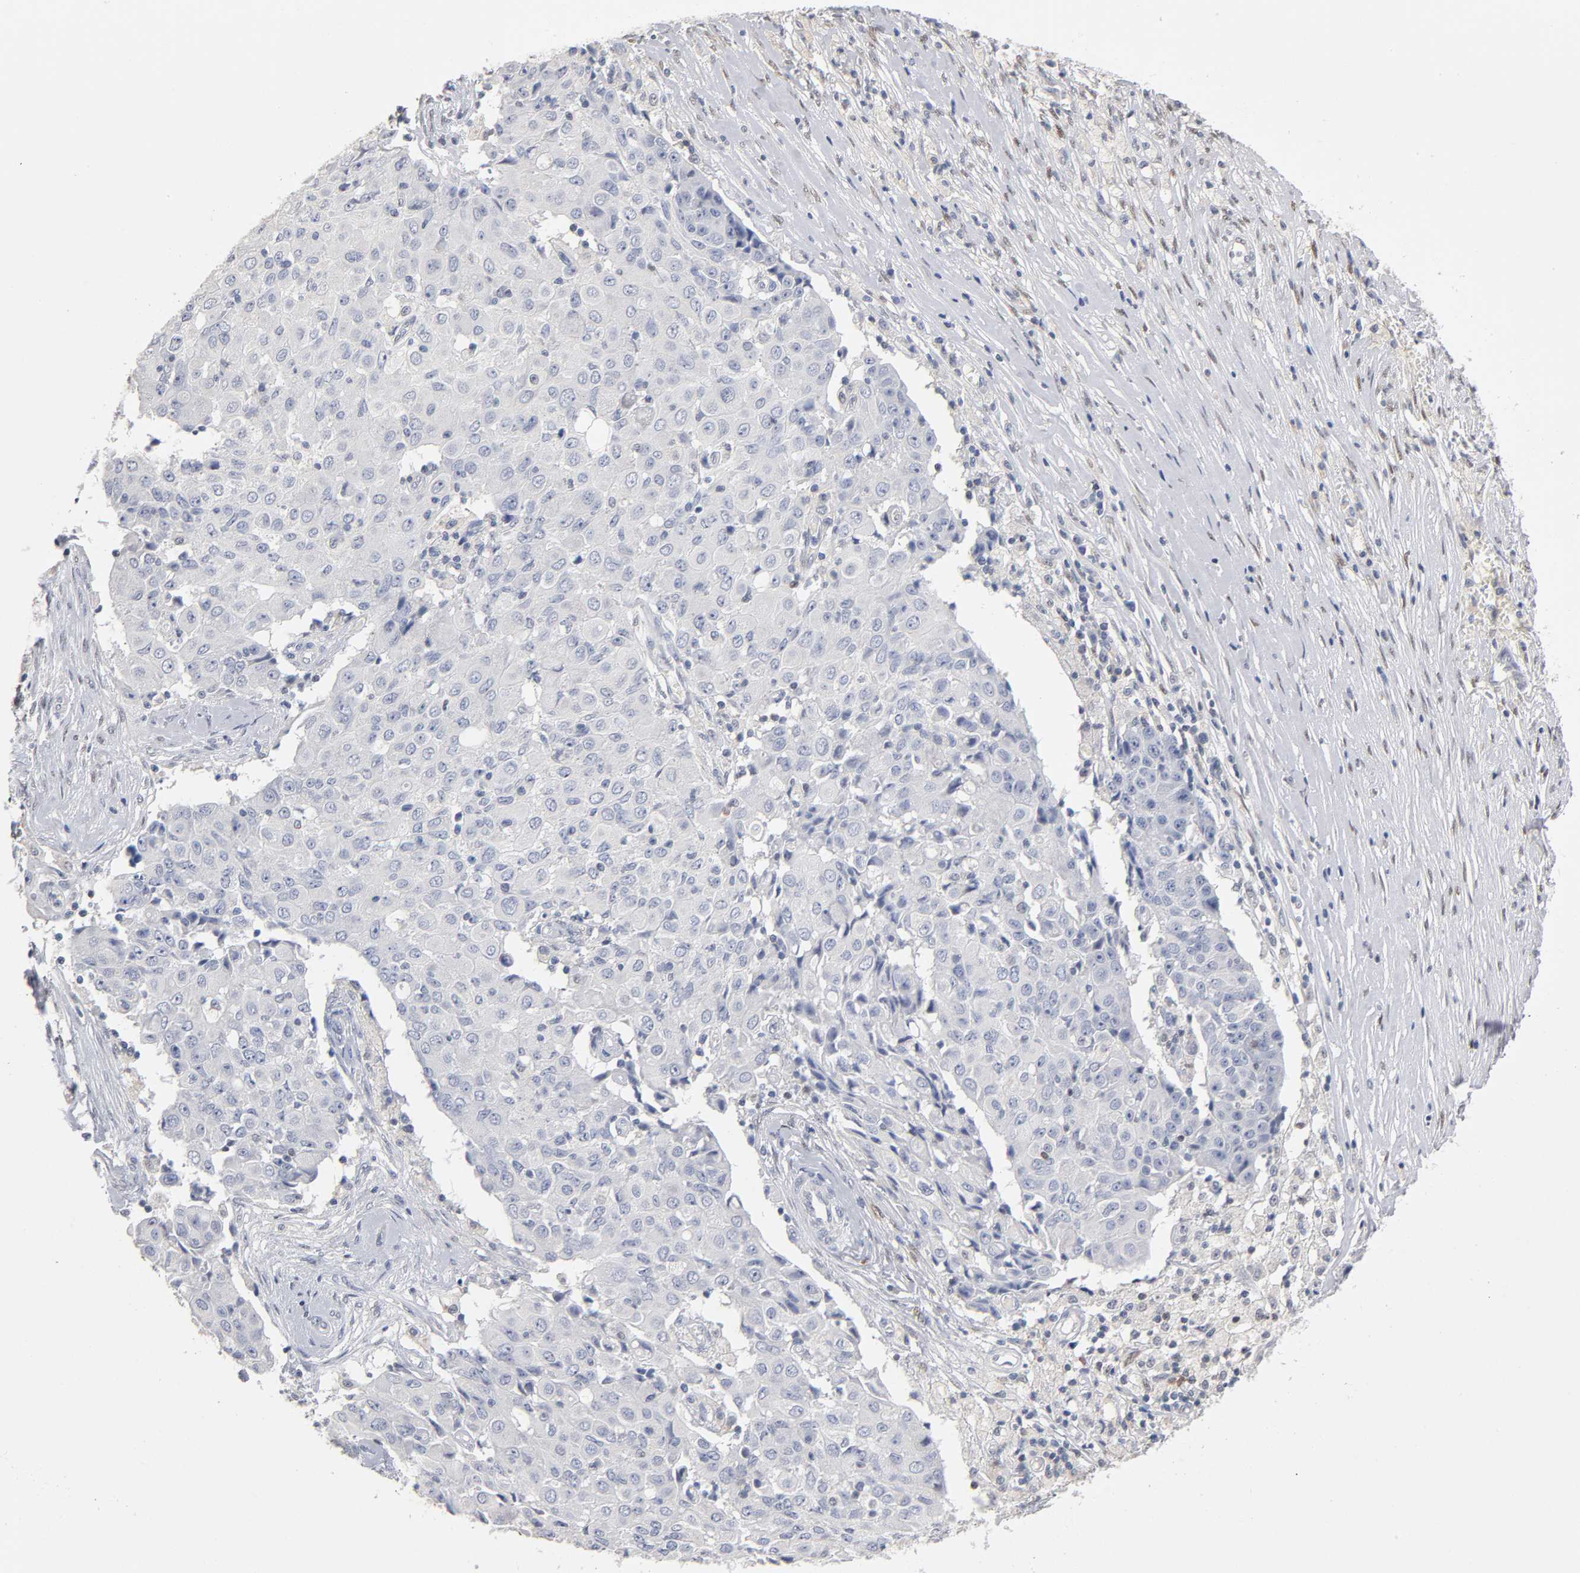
{"staining": {"intensity": "negative", "quantity": "none", "location": "none"}, "tissue": "ovarian cancer", "cell_type": "Tumor cells", "image_type": "cancer", "snomed": [{"axis": "morphology", "description": "Carcinoma, endometroid"}, {"axis": "topography", "description": "Ovary"}], "caption": "Tumor cells show no significant protein expression in ovarian endometroid carcinoma.", "gene": "NFATC1", "patient": {"sex": "female", "age": 42}}